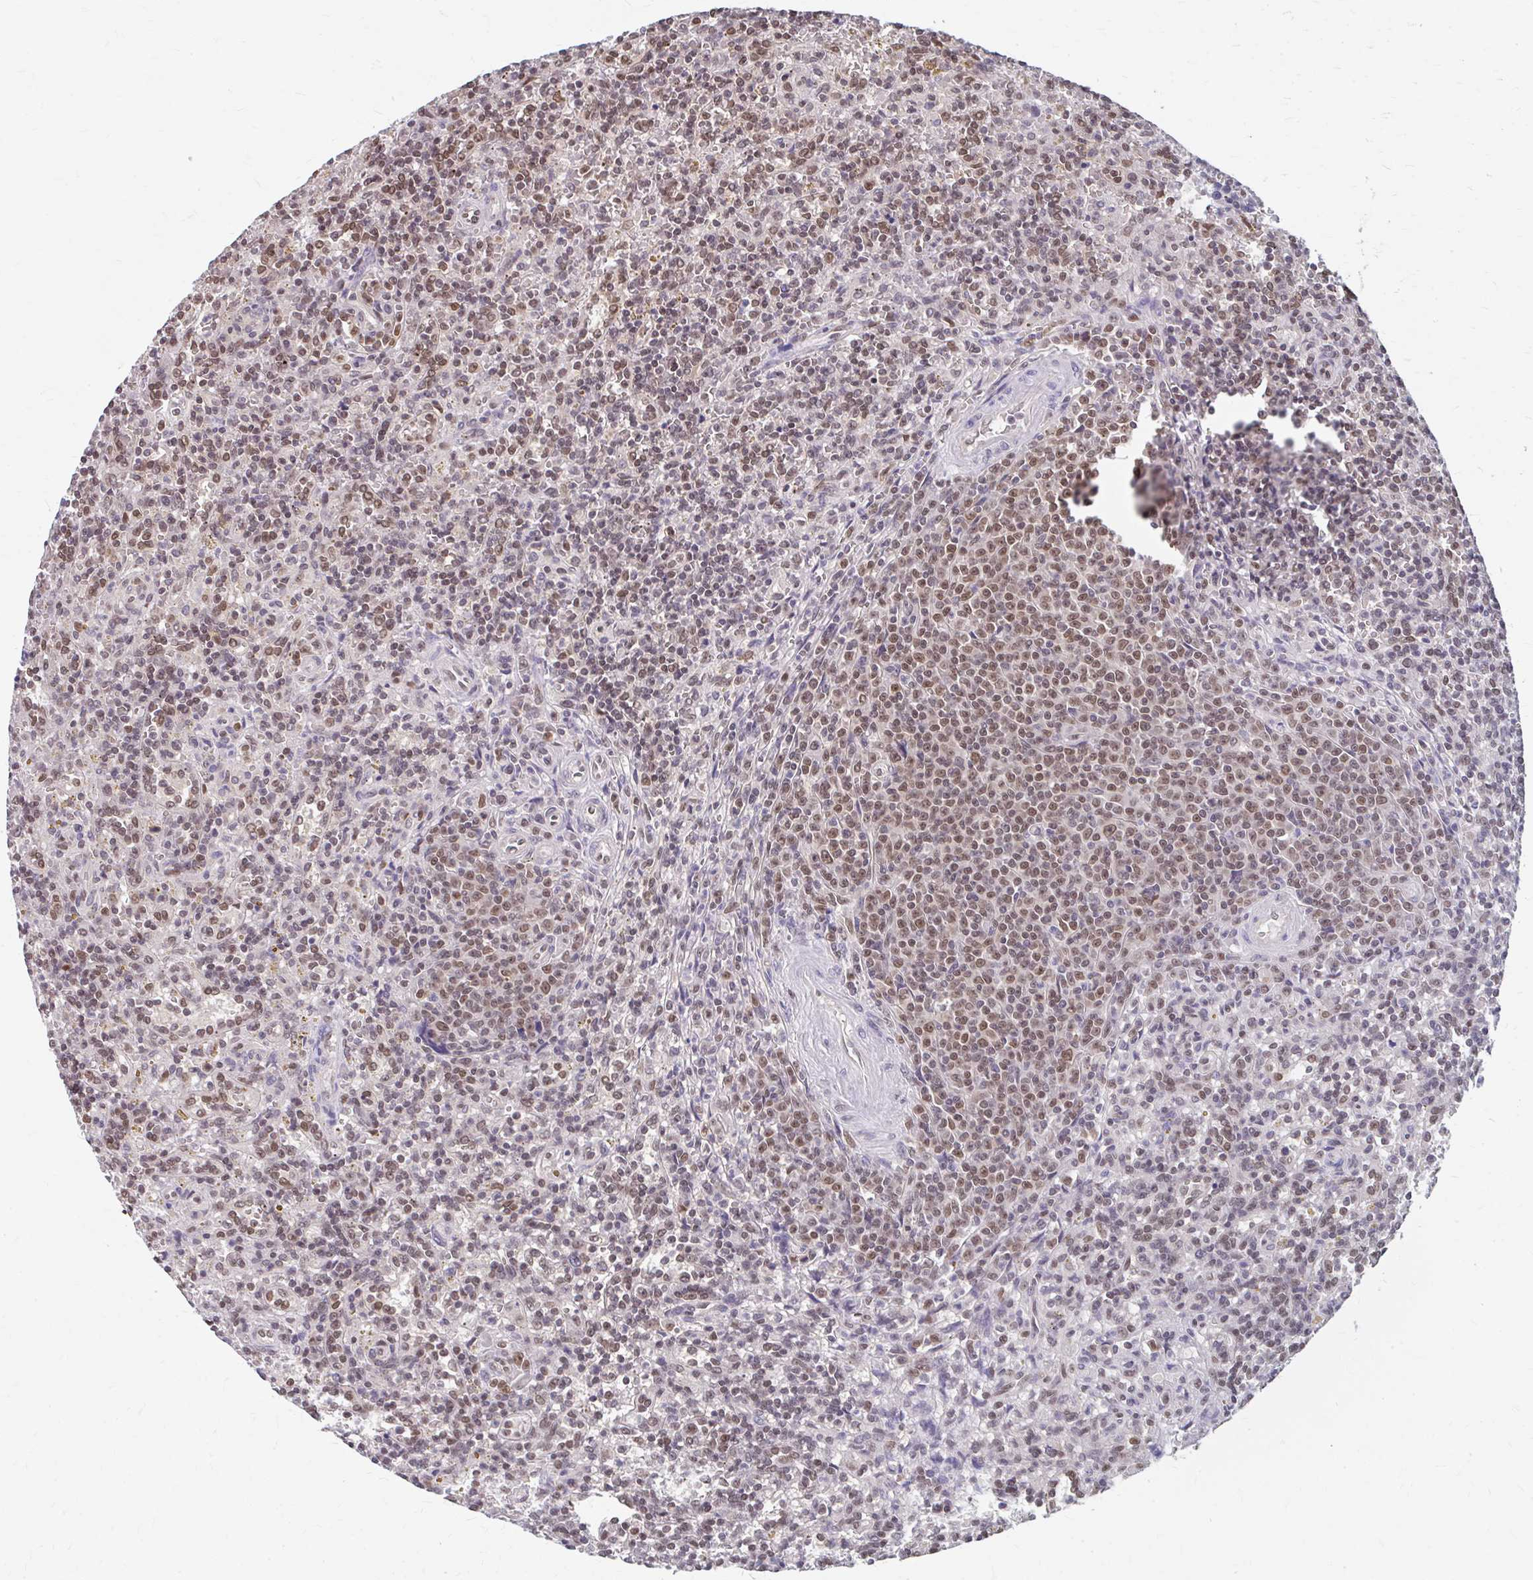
{"staining": {"intensity": "weak", "quantity": "25%-75%", "location": "nuclear"}, "tissue": "lymphoma", "cell_type": "Tumor cells", "image_type": "cancer", "snomed": [{"axis": "morphology", "description": "Malignant lymphoma, non-Hodgkin's type, Low grade"}, {"axis": "topography", "description": "Spleen"}], "caption": "The micrograph reveals a brown stain indicating the presence of a protein in the nuclear of tumor cells in malignant lymphoma, non-Hodgkin's type (low-grade).", "gene": "XPO1", "patient": {"sex": "male", "age": 67}}